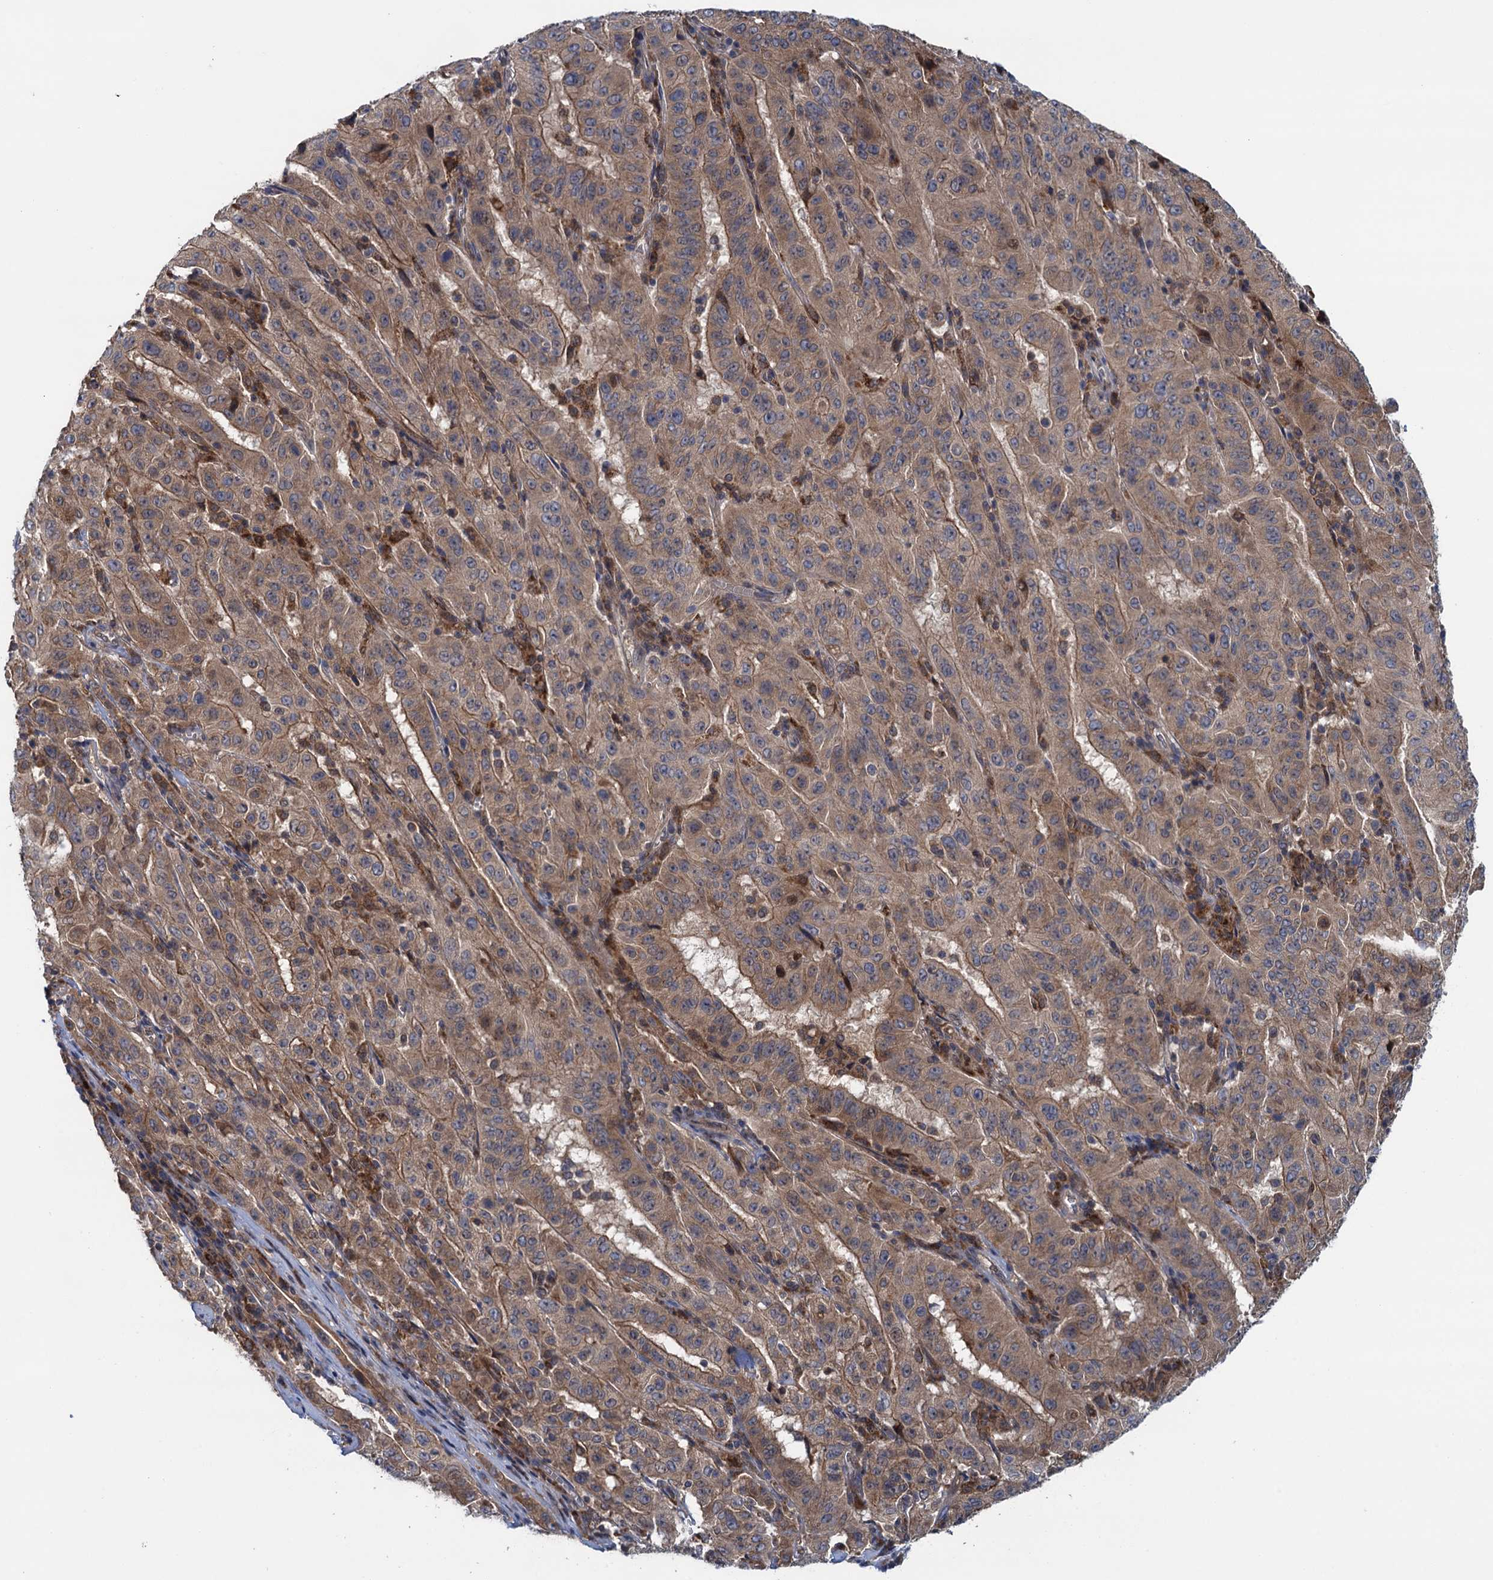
{"staining": {"intensity": "moderate", "quantity": ">75%", "location": "cytoplasmic/membranous"}, "tissue": "pancreatic cancer", "cell_type": "Tumor cells", "image_type": "cancer", "snomed": [{"axis": "morphology", "description": "Adenocarcinoma, NOS"}, {"axis": "topography", "description": "Pancreas"}], "caption": "Protein staining of adenocarcinoma (pancreatic) tissue exhibits moderate cytoplasmic/membranous staining in about >75% of tumor cells. Nuclei are stained in blue.", "gene": "CNTN5", "patient": {"sex": "male", "age": 63}}